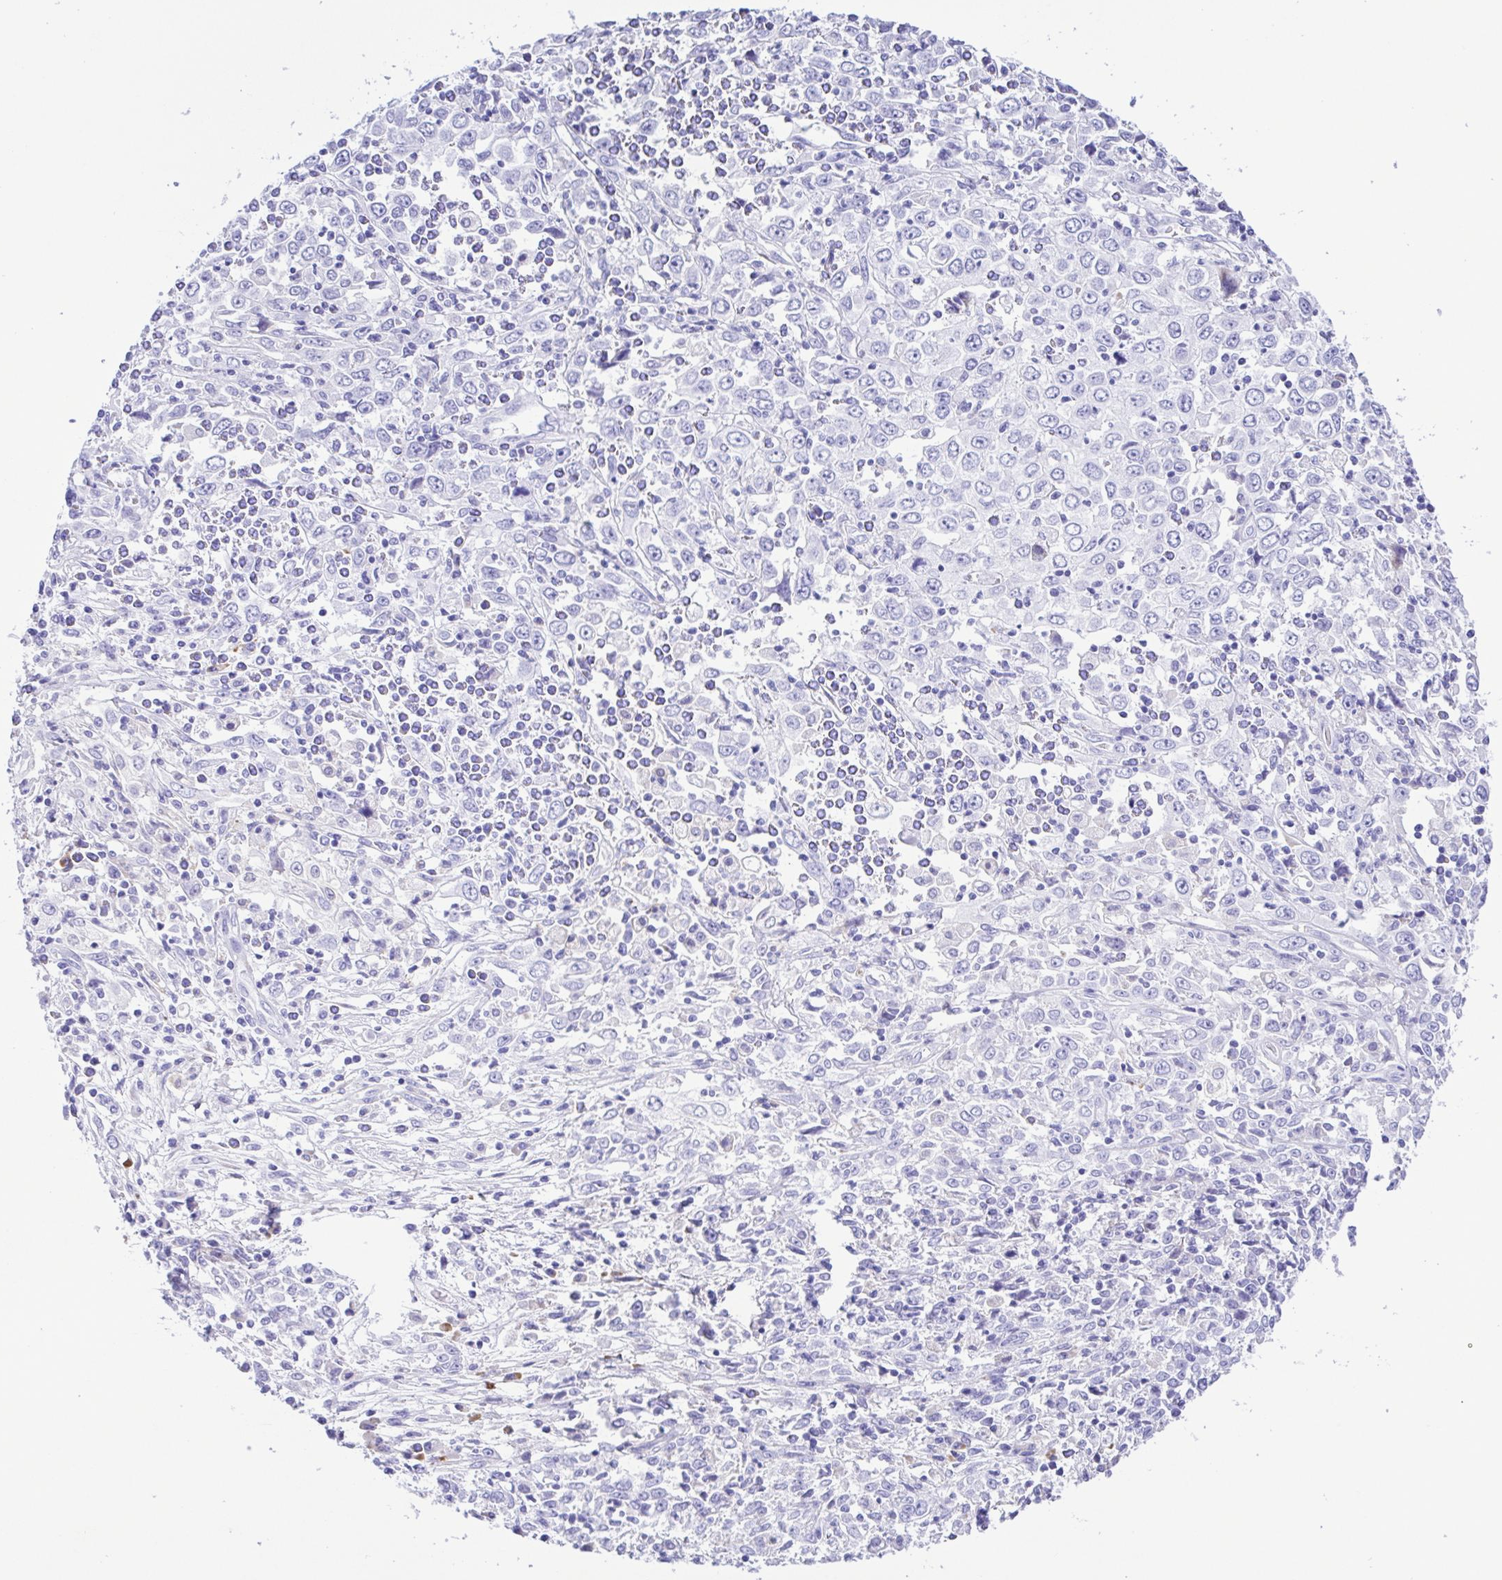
{"staining": {"intensity": "negative", "quantity": "none", "location": "none"}, "tissue": "cervical cancer", "cell_type": "Tumor cells", "image_type": "cancer", "snomed": [{"axis": "morphology", "description": "Adenocarcinoma, NOS"}, {"axis": "topography", "description": "Cervix"}], "caption": "Immunohistochemistry (IHC) histopathology image of neoplastic tissue: cervical cancer stained with DAB (3,3'-diaminobenzidine) demonstrates no significant protein expression in tumor cells.", "gene": "GPR17", "patient": {"sex": "female", "age": 40}}